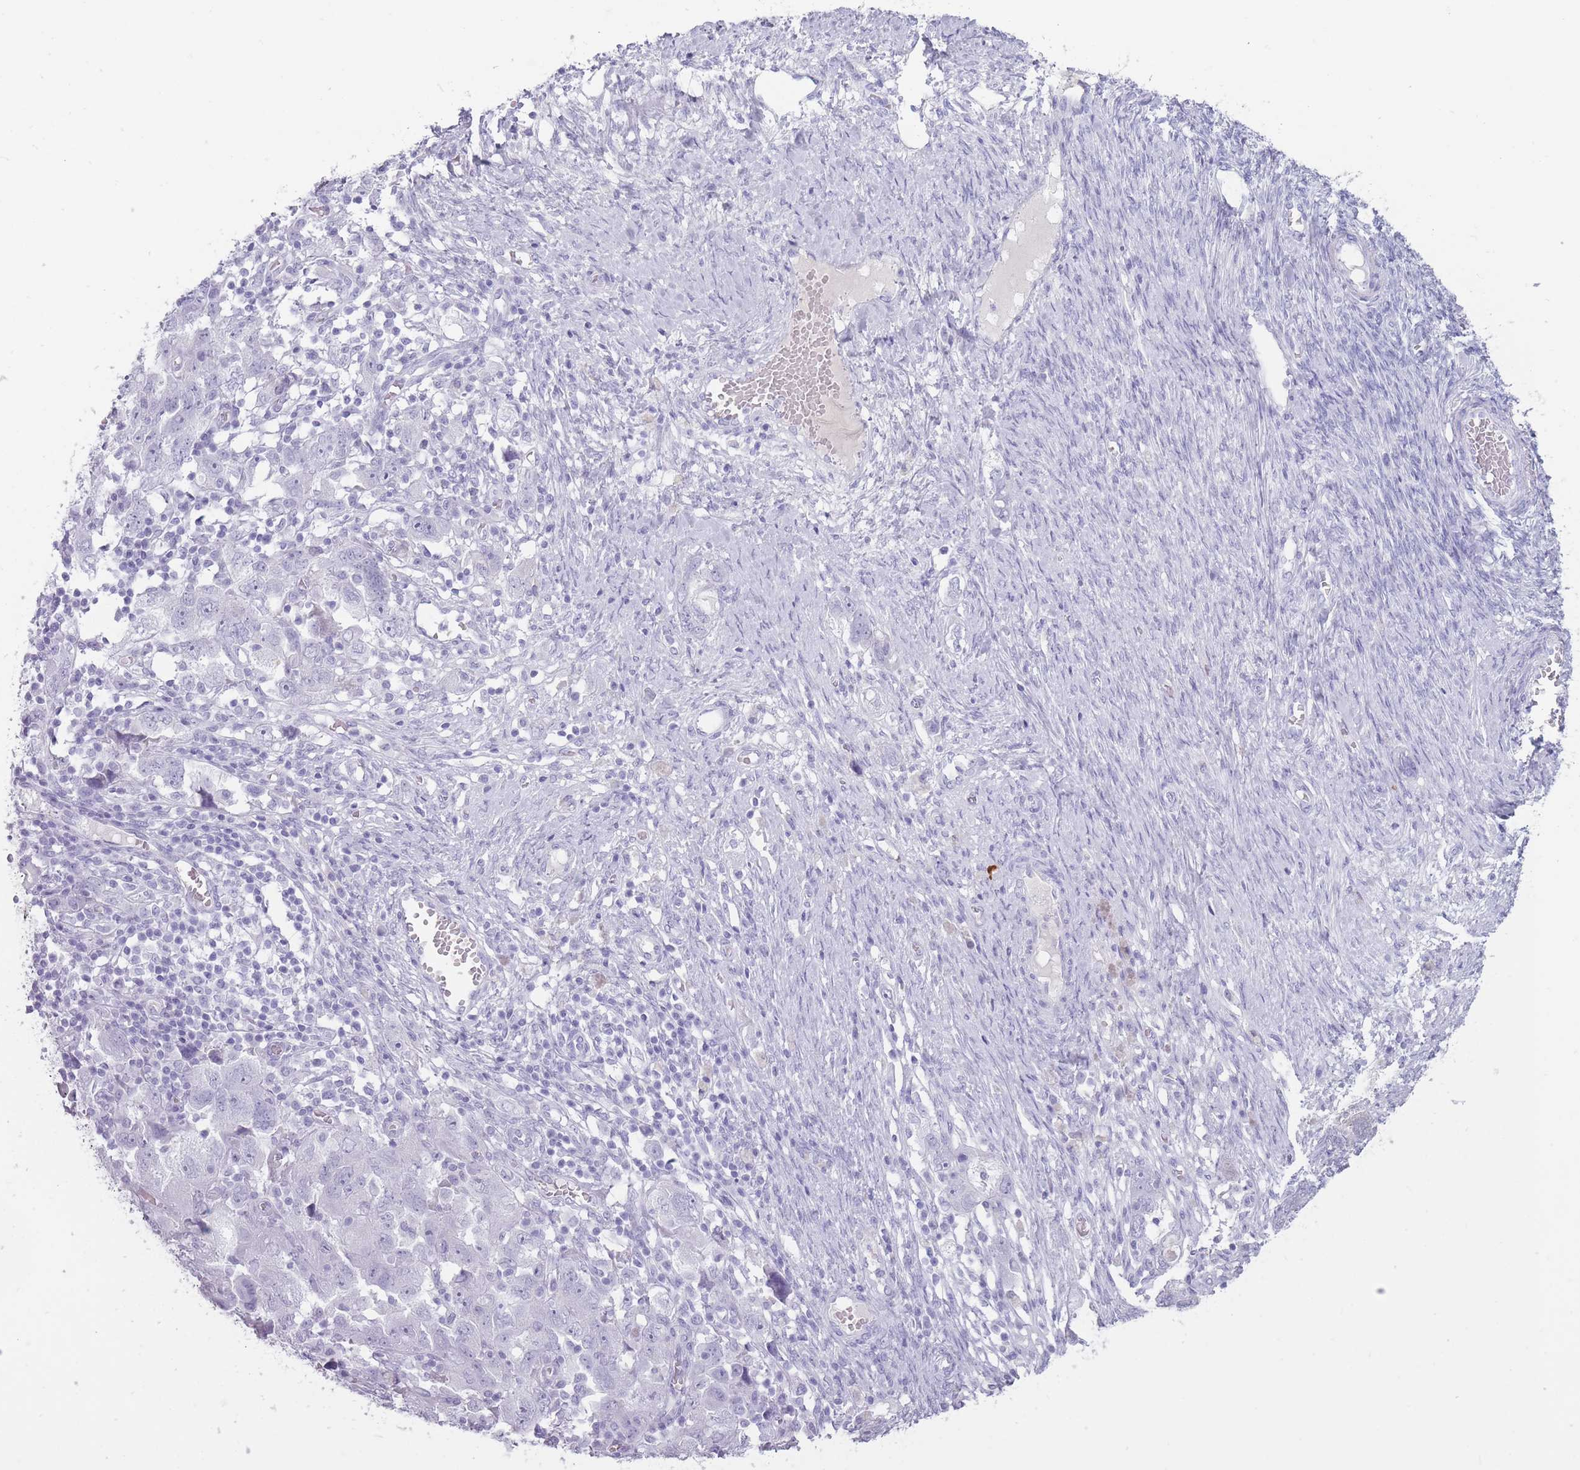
{"staining": {"intensity": "negative", "quantity": "none", "location": "none"}, "tissue": "ovarian cancer", "cell_type": "Tumor cells", "image_type": "cancer", "snomed": [{"axis": "morphology", "description": "Carcinoma, NOS"}, {"axis": "morphology", "description": "Cystadenocarcinoma, serous, NOS"}, {"axis": "topography", "description": "Ovary"}], "caption": "The photomicrograph demonstrates no significant positivity in tumor cells of ovarian cancer (serous cystadenocarcinoma).", "gene": "PNMA3", "patient": {"sex": "female", "age": 69}}